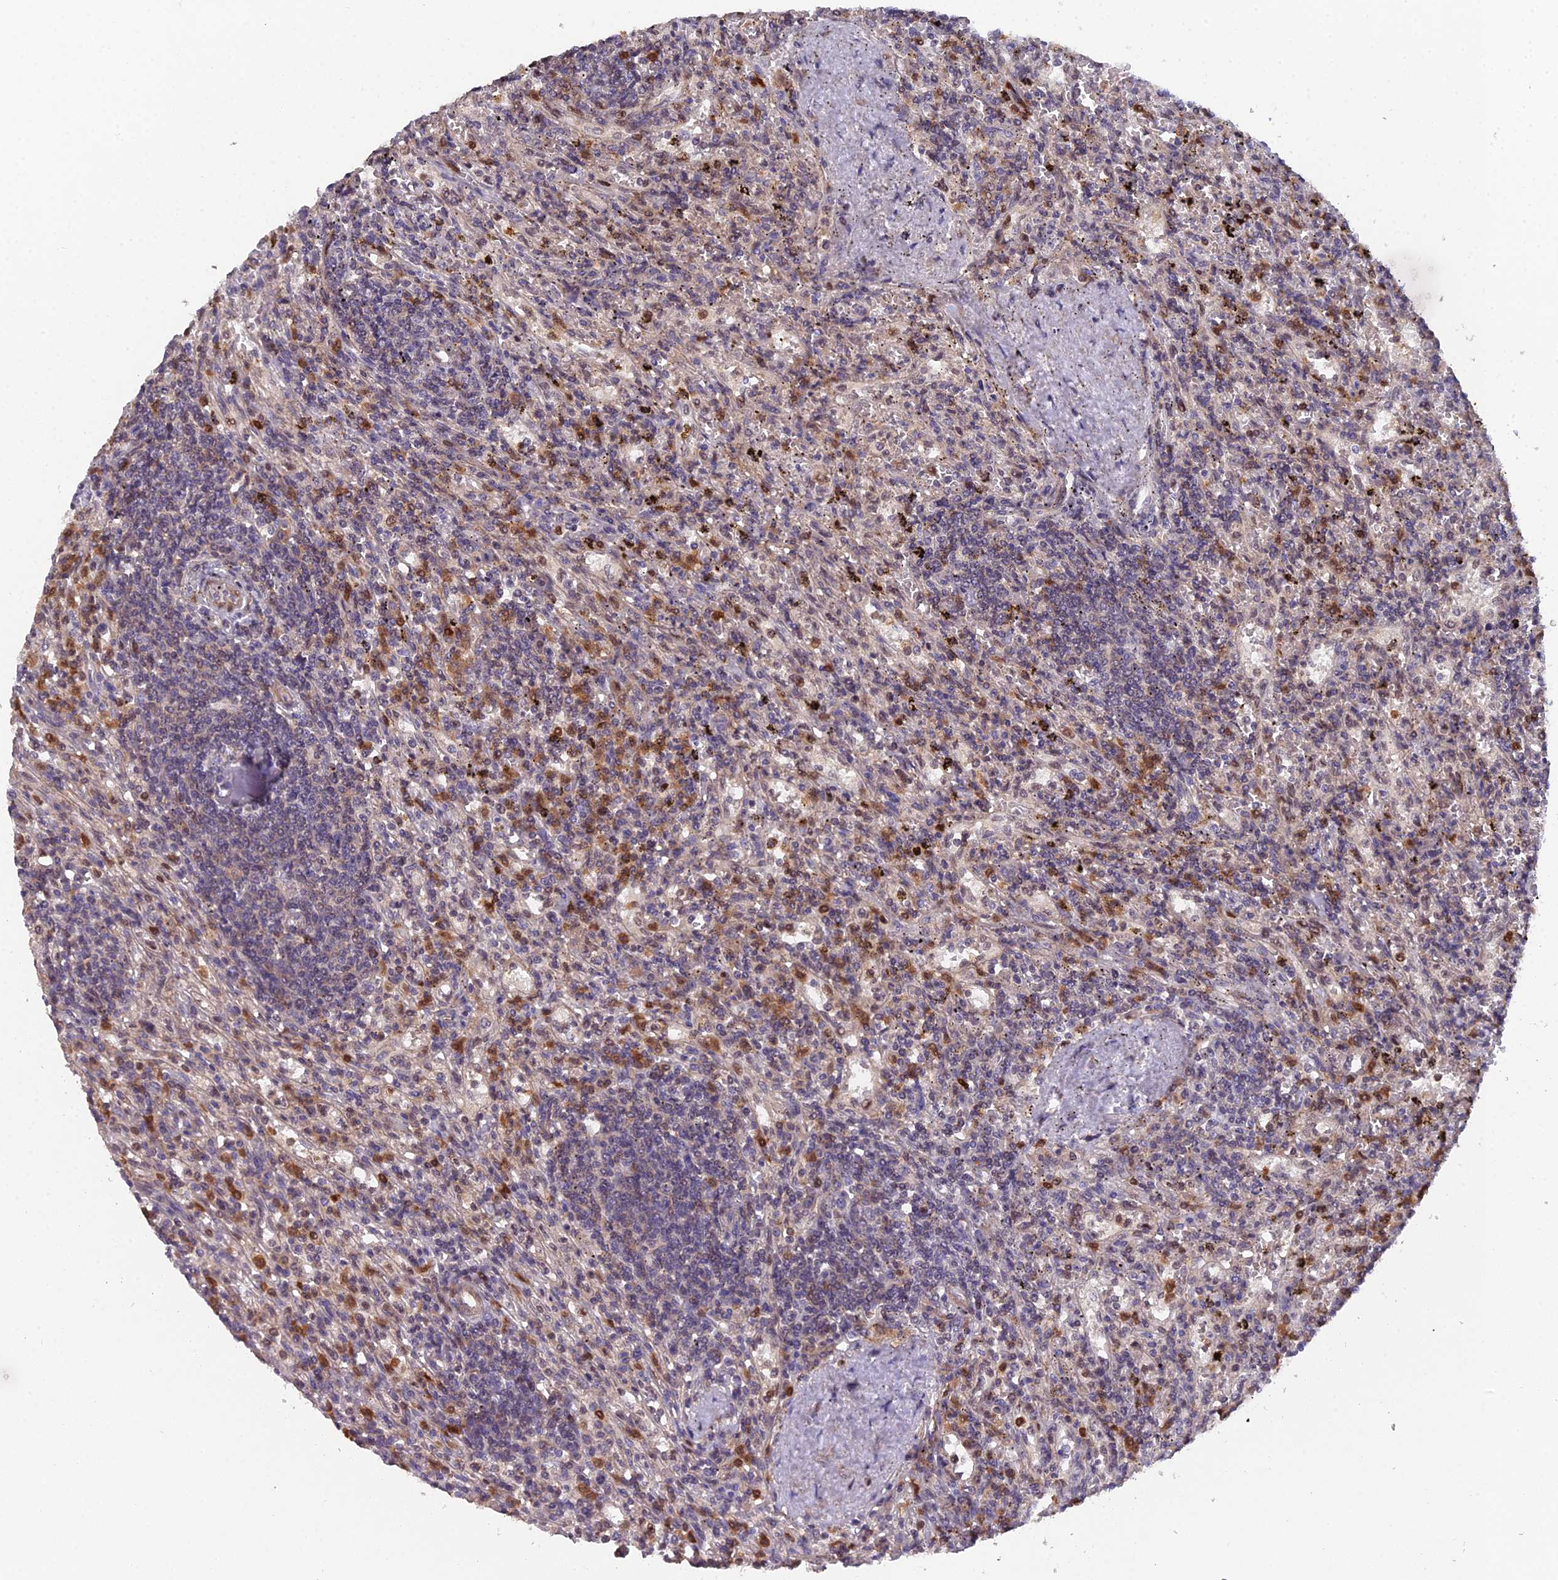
{"staining": {"intensity": "negative", "quantity": "none", "location": "none"}, "tissue": "lymphoma", "cell_type": "Tumor cells", "image_type": "cancer", "snomed": [{"axis": "morphology", "description": "Malignant lymphoma, non-Hodgkin's type, Low grade"}, {"axis": "topography", "description": "Spleen"}], "caption": "This photomicrograph is of malignant lymphoma, non-Hodgkin's type (low-grade) stained with immunohistochemistry to label a protein in brown with the nuclei are counter-stained blue. There is no staining in tumor cells.", "gene": "GALK2", "patient": {"sex": "male", "age": 76}}